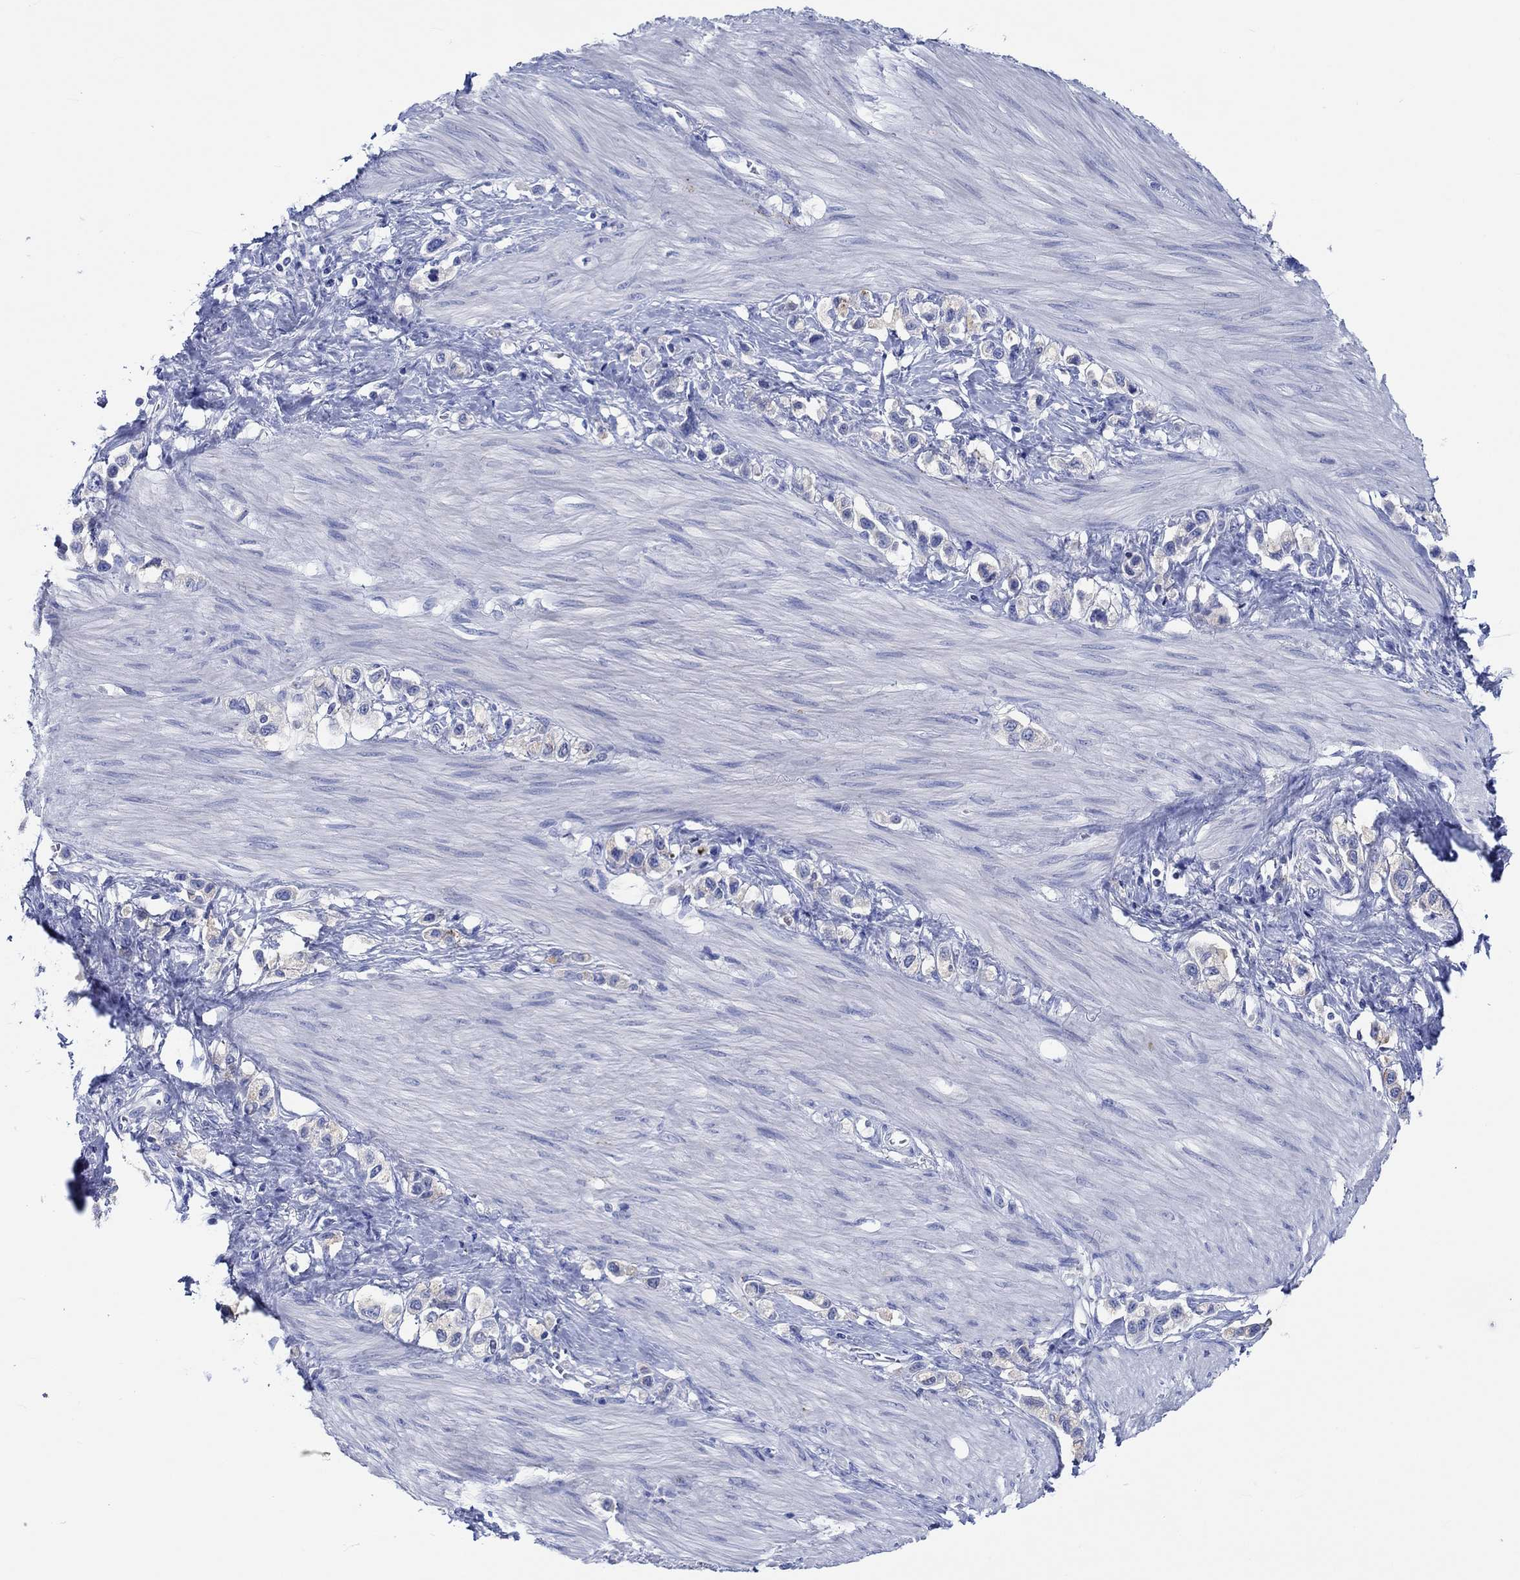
{"staining": {"intensity": "negative", "quantity": "none", "location": "none"}, "tissue": "stomach cancer", "cell_type": "Tumor cells", "image_type": "cancer", "snomed": [{"axis": "morphology", "description": "Normal tissue, NOS"}, {"axis": "morphology", "description": "Adenocarcinoma, NOS"}, {"axis": "morphology", "description": "Adenocarcinoma, High grade"}, {"axis": "topography", "description": "Stomach, upper"}, {"axis": "topography", "description": "Stomach"}], "caption": "DAB immunohistochemical staining of stomach adenocarcinoma displays no significant positivity in tumor cells.", "gene": "PTPRN2", "patient": {"sex": "female", "age": 65}}